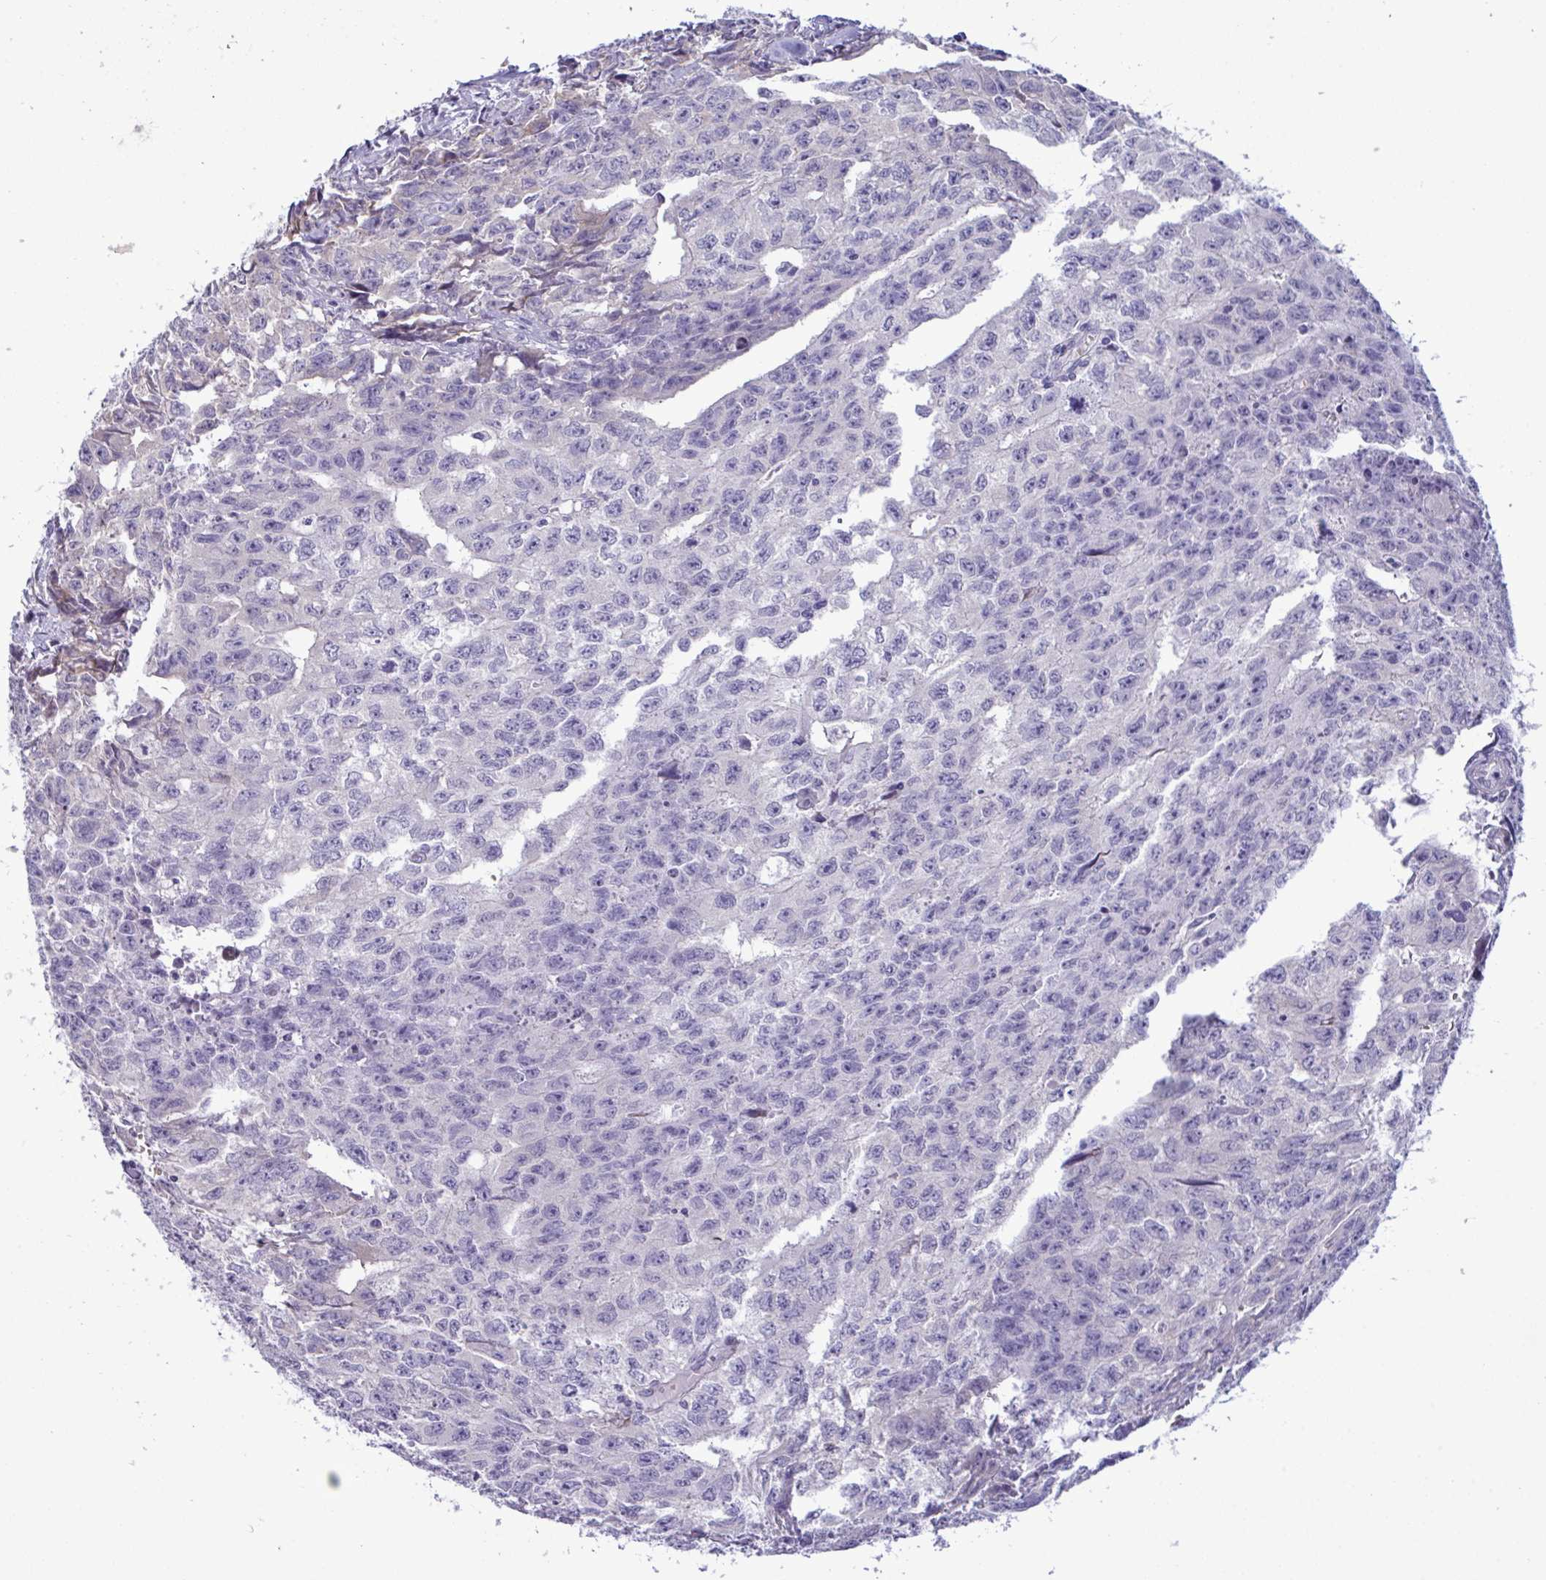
{"staining": {"intensity": "negative", "quantity": "none", "location": "none"}, "tissue": "testis cancer", "cell_type": "Tumor cells", "image_type": "cancer", "snomed": [{"axis": "morphology", "description": "Carcinoma, Embryonal, NOS"}, {"axis": "morphology", "description": "Teratoma, malignant, NOS"}, {"axis": "topography", "description": "Testis"}], "caption": "Immunohistochemistry (IHC) image of malignant teratoma (testis) stained for a protein (brown), which exhibits no staining in tumor cells.", "gene": "ZNF684", "patient": {"sex": "male", "age": 24}}